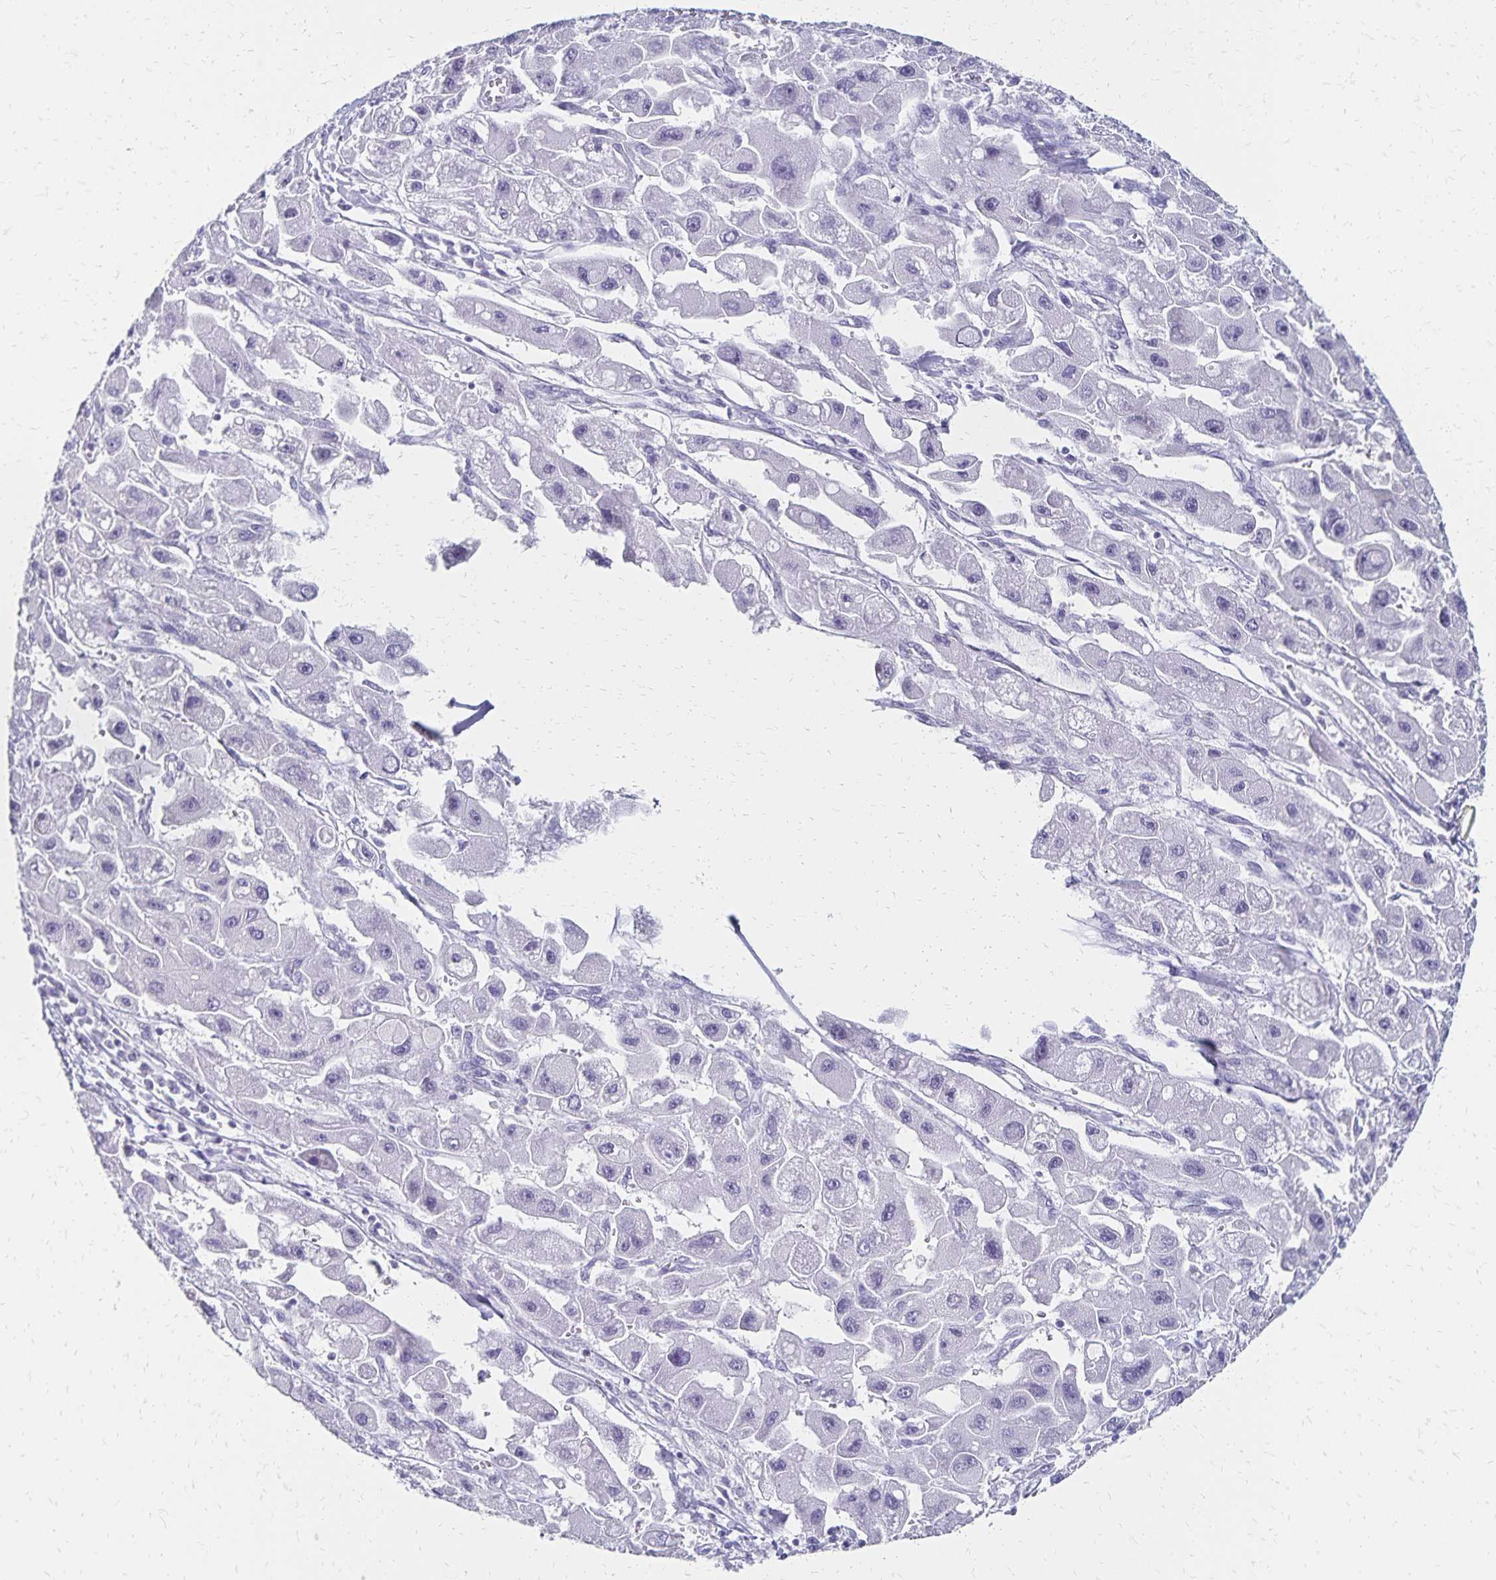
{"staining": {"intensity": "negative", "quantity": "none", "location": "none"}, "tissue": "liver cancer", "cell_type": "Tumor cells", "image_type": "cancer", "snomed": [{"axis": "morphology", "description": "Carcinoma, Hepatocellular, NOS"}, {"axis": "topography", "description": "Liver"}], "caption": "This is an IHC image of human hepatocellular carcinoma (liver). There is no expression in tumor cells.", "gene": "GIP", "patient": {"sex": "male", "age": 24}}